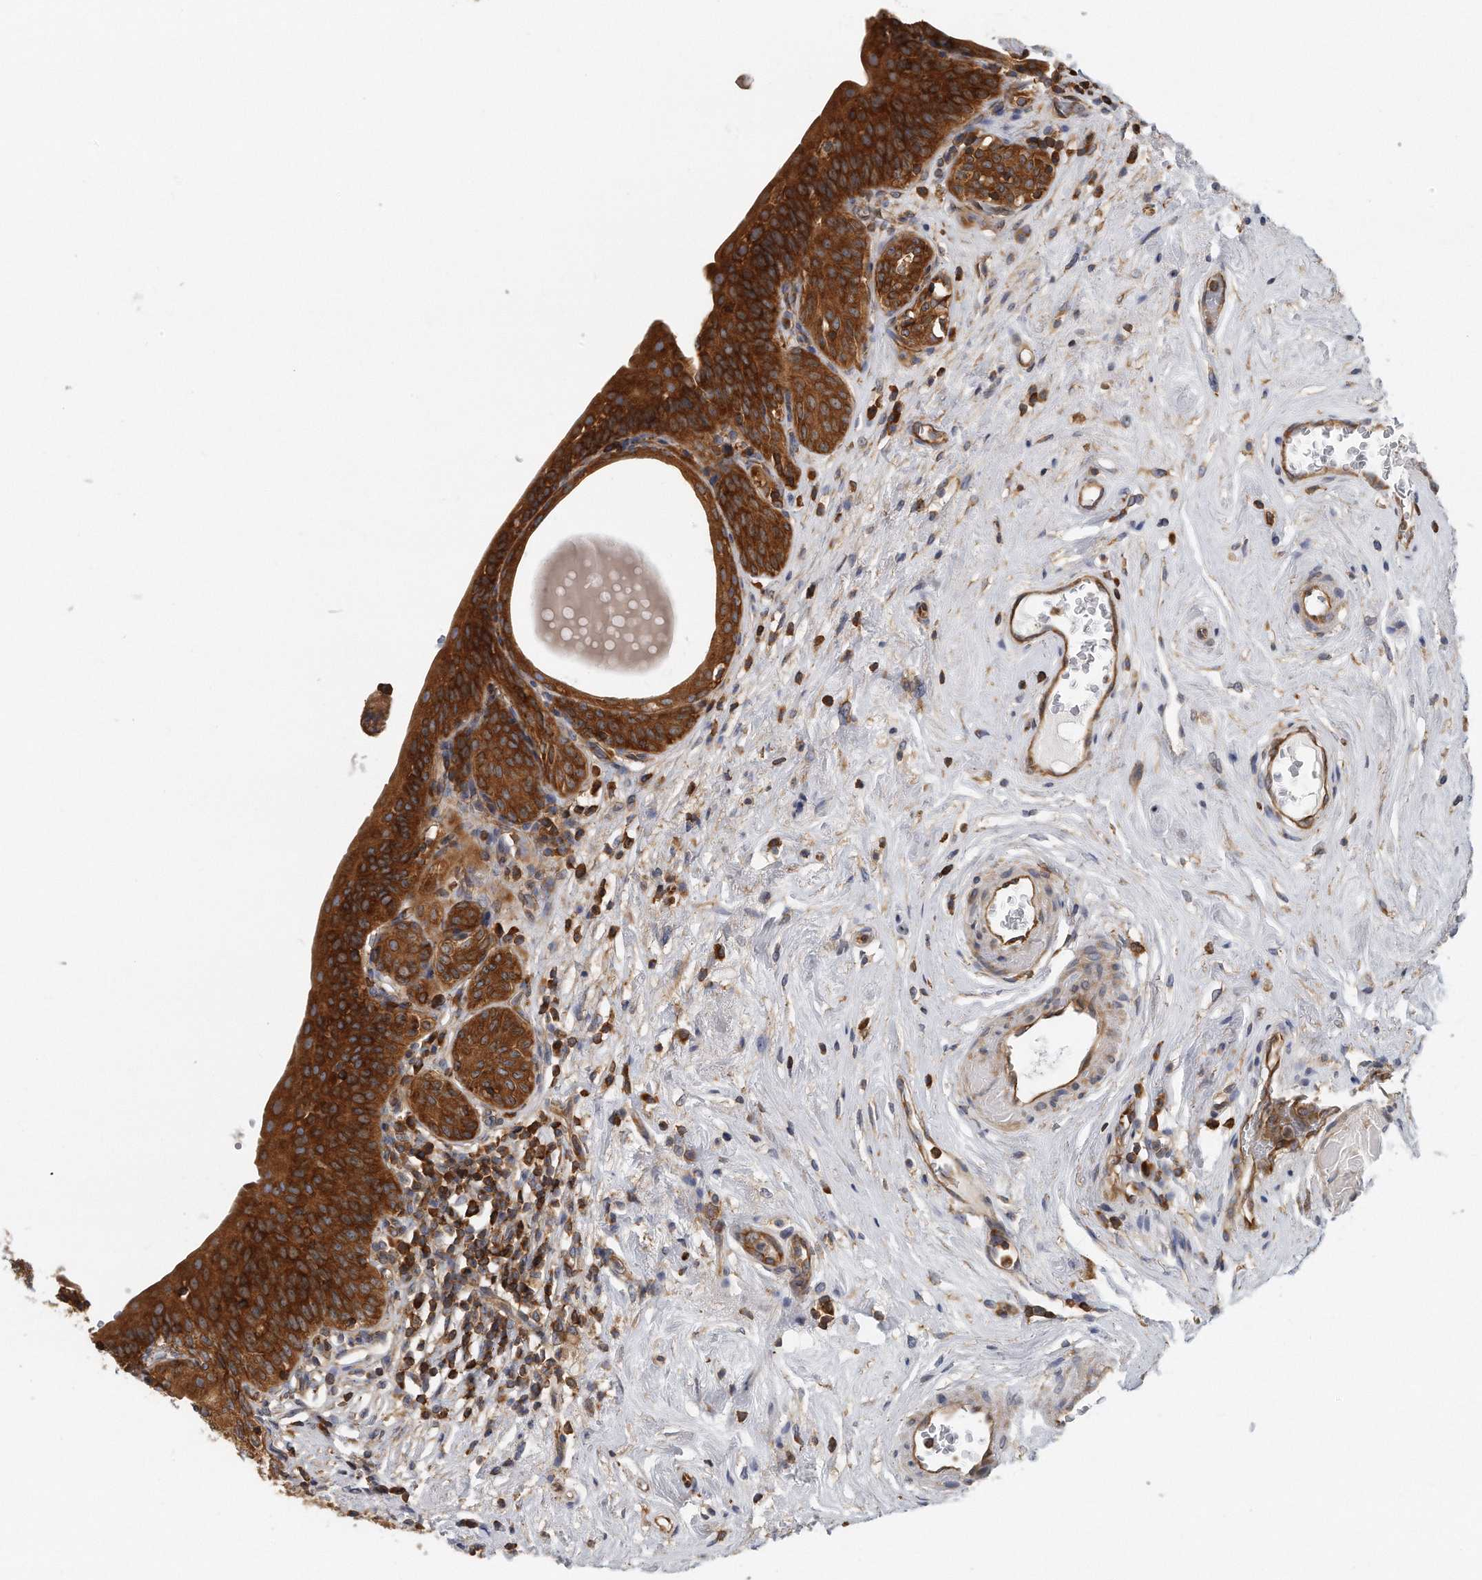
{"staining": {"intensity": "strong", "quantity": ">75%", "location": "cytoplasmic/membranous"}, "tissue": "urinary bladder", "cell_type": "Urothelial cells", "image_type": "normal", "snomed": [{"axis": "morphology", "description": "Normal tissue, NOS"}, {"axis": "topography", "description": "Urinary bladder"}], "caption": "This histopathology image exhibits normal urinary bladder stained with immunohistochemistry (IHC) to label a protein in brown. The cytoplasmic/membranous of urothelial cells show strong positivity for the protein. Nuclei are counter-stained blue.", "gene": "EIF3I", "patient": {"sex": "male", "age": 83}}